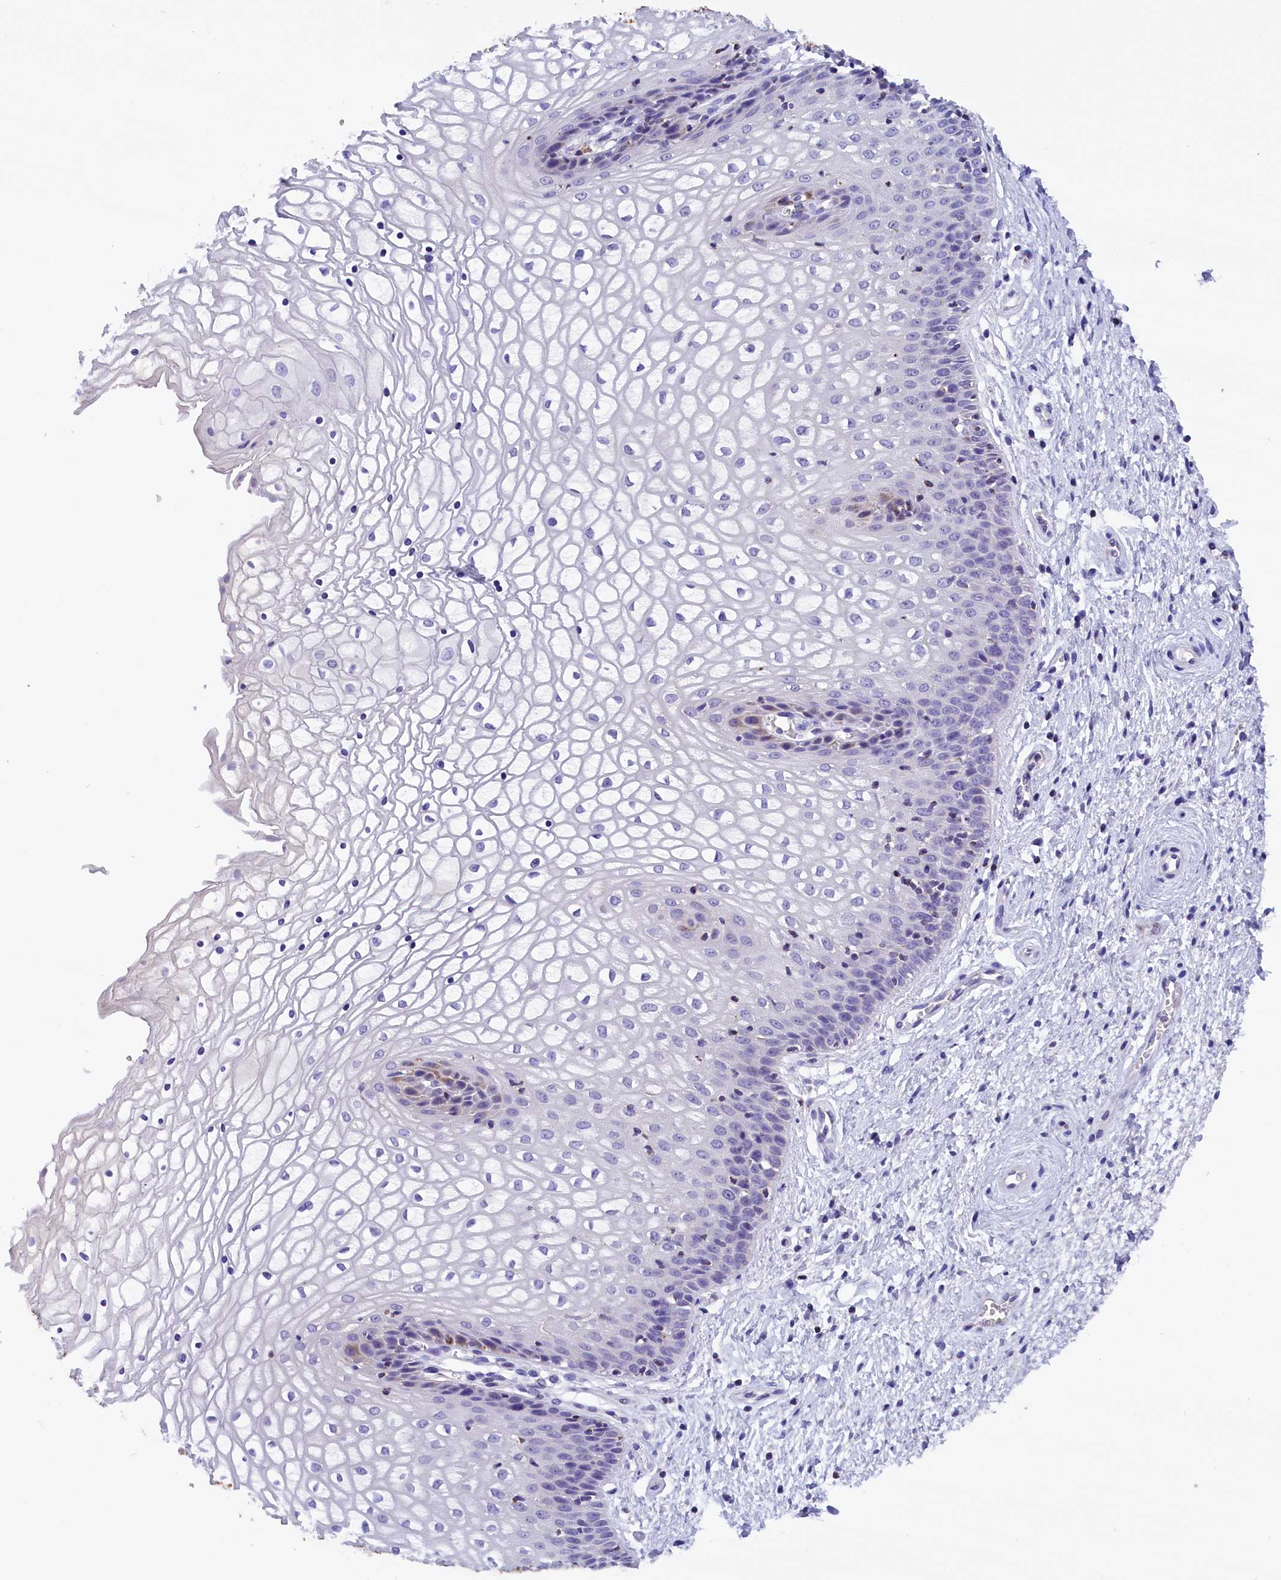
{"staining": {"intensity": "moderate", "quantity": "<25%", "location": "cytoplasmic/membranous"}, "tissue": "vagina", "cell_type": "Squamous epithelial cells", "image_type": "normal", "snomed": [{"axis": "morphology", "description": "Normal tissue, NOS"}, {"axis": "topography", "description": "Vagina"}], "caption": "Brown immunohistochemical staining in benign vagina exhibits moderate cytoplasmic/membranous expression in approximately <25% of squamous epithelial cells. (brown staining indicates protein expression, while blue staining denotes nuclei).", "gene": "ABAT", "patient": {"sex": "female", "age": 34}}